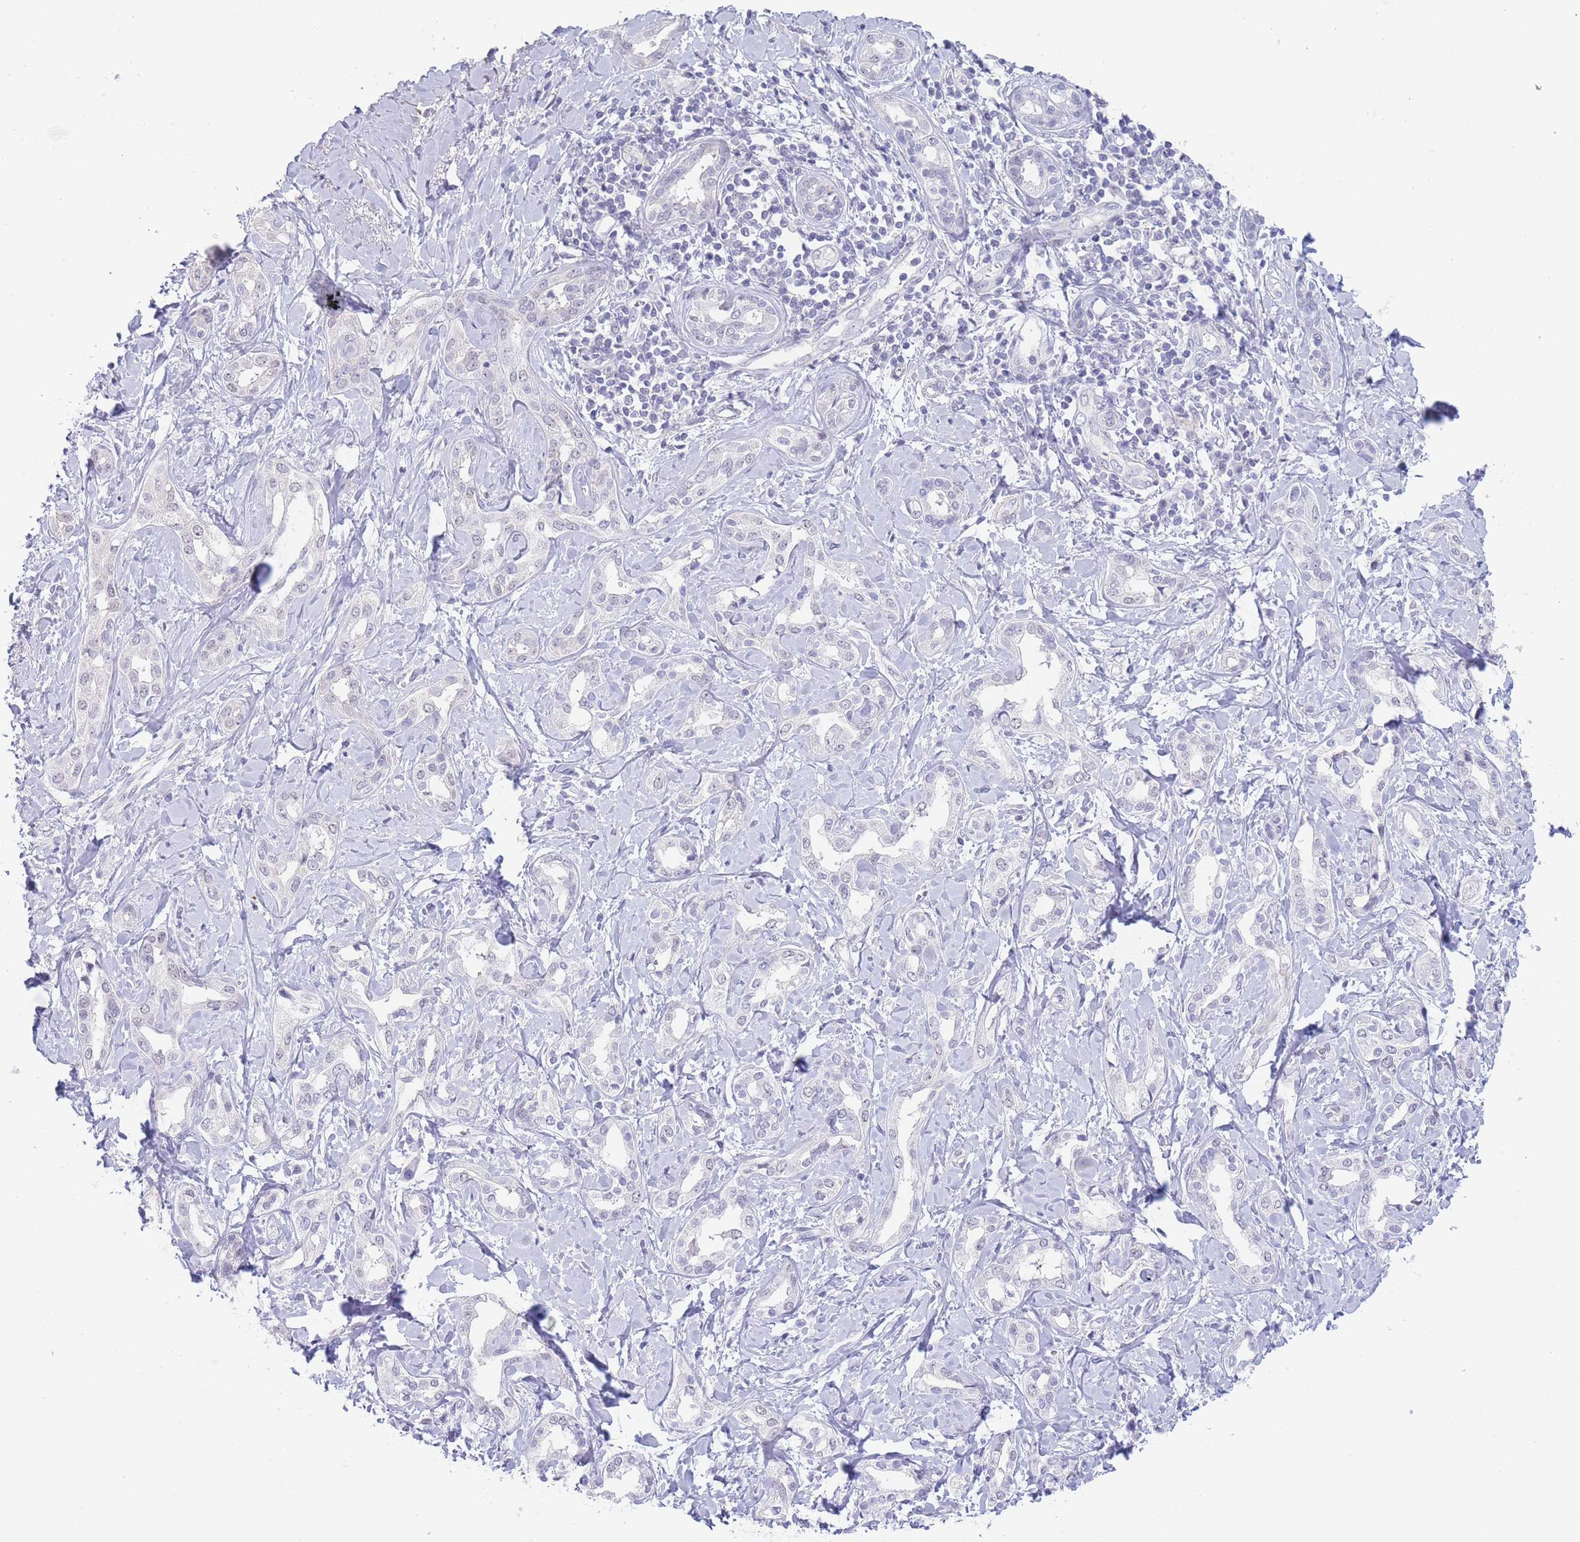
{"staining": {"intensity": "negative", "quantity": "none", "location": "none"}, "tissue": "liver cancer", "cell_type": "Tumor cells", "image_type": "cancer", "snomed": [{"axis": "morphology", "description": "Cholangiocarcinoma"}, {"axis": "topography", "description": "Liver"}], "caption": "Cholangiocarcinoma (liver) stained for a protein using immunohistochemistry (IHC) demonstrates no expression tumor cells.", "gene": "ASAP3", "patient": {"sex": "female", "age": 77}}